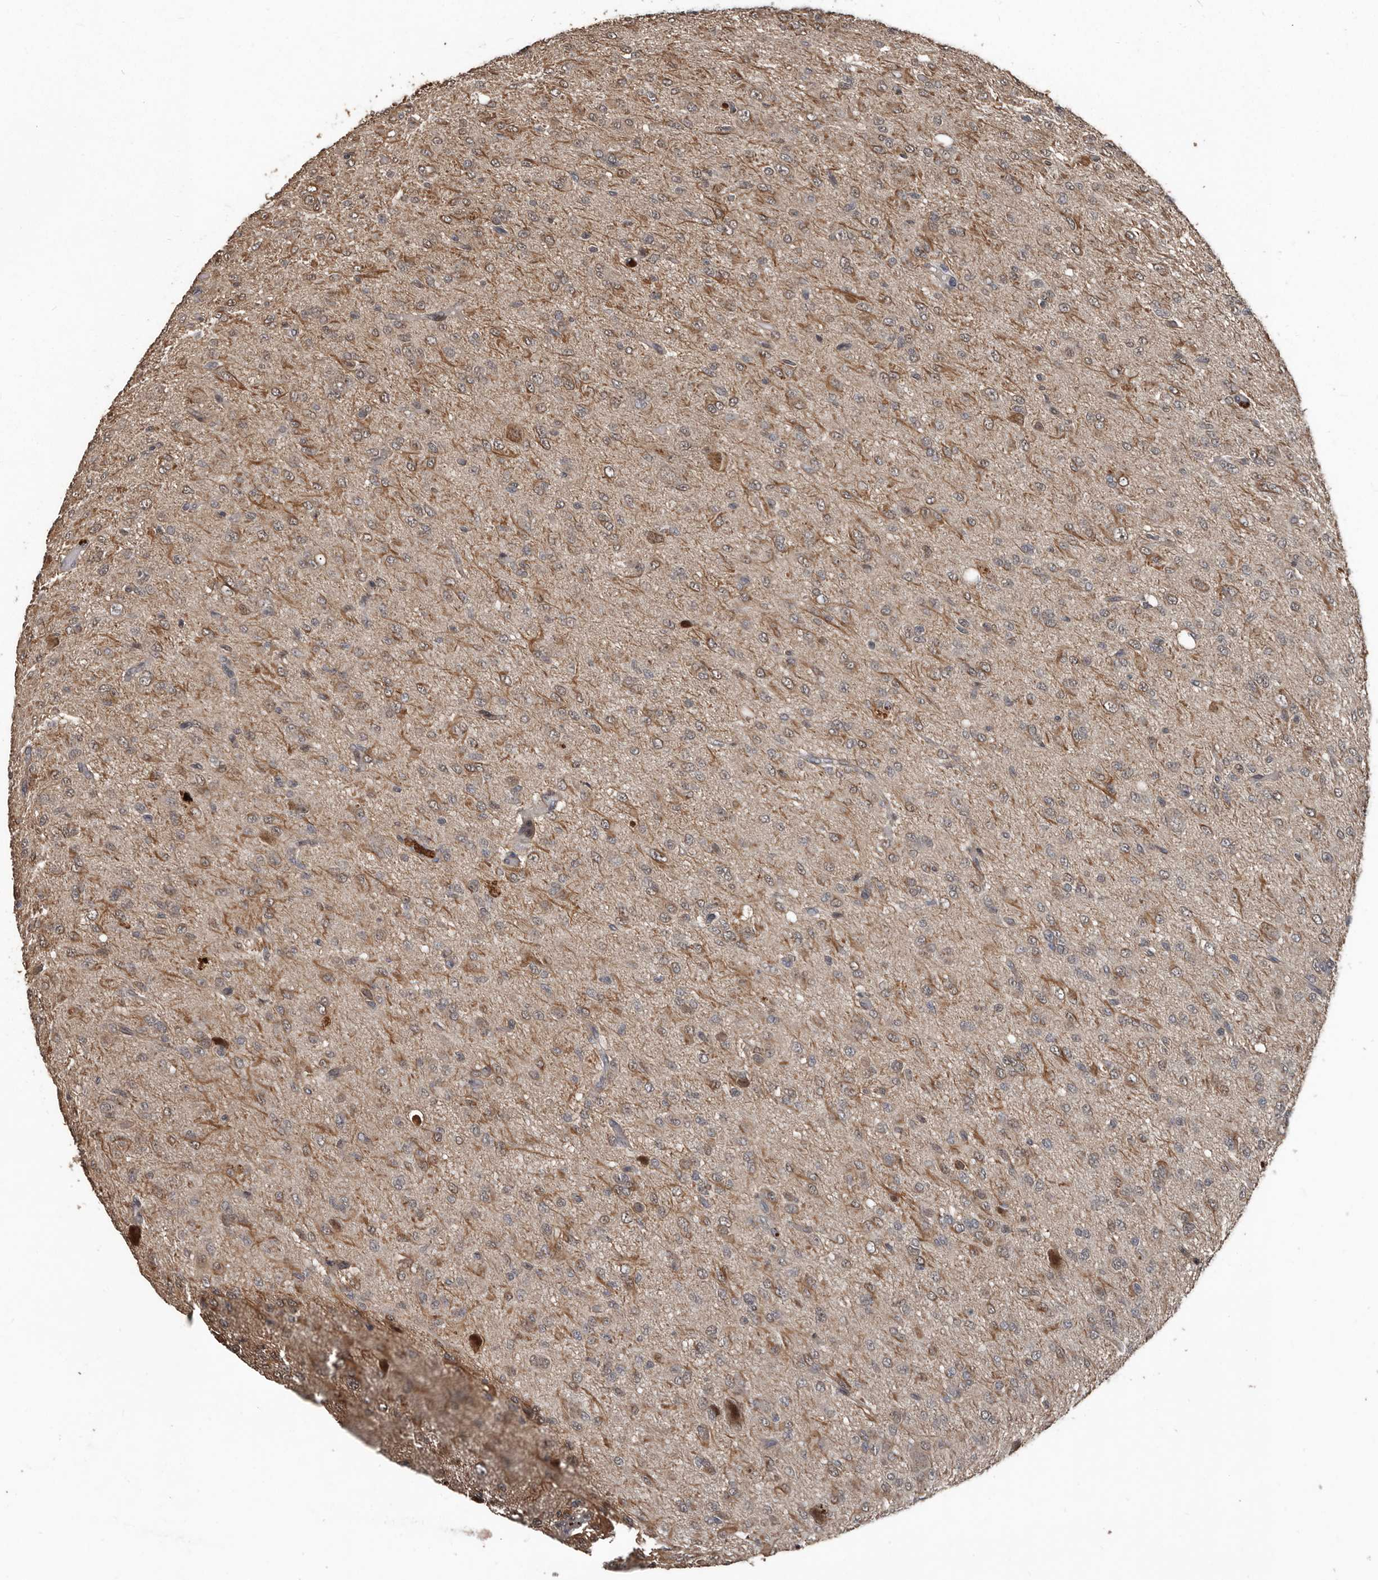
{"staining": {"intensity": "weak", "quantity": ">75%", "location": "cytoplasmic/membranous"}, "tissue": "glioma", "cell_type": "Tumor cells", "image_type": "cancer", "snomed": [{"axis": "morphology", "description": "Glioma, malignant, High grade"}, {"axis": "topography", "description": "Brain"}], "caption": "Immunohistochemical staining of malignant glioma (high-grade) exhibits low levels of weak cytoplasmic/membranous expression in approximately >75% of tumor cells.", "gene": "FSBP", "patient": {"sex": "female", "age": 59}}